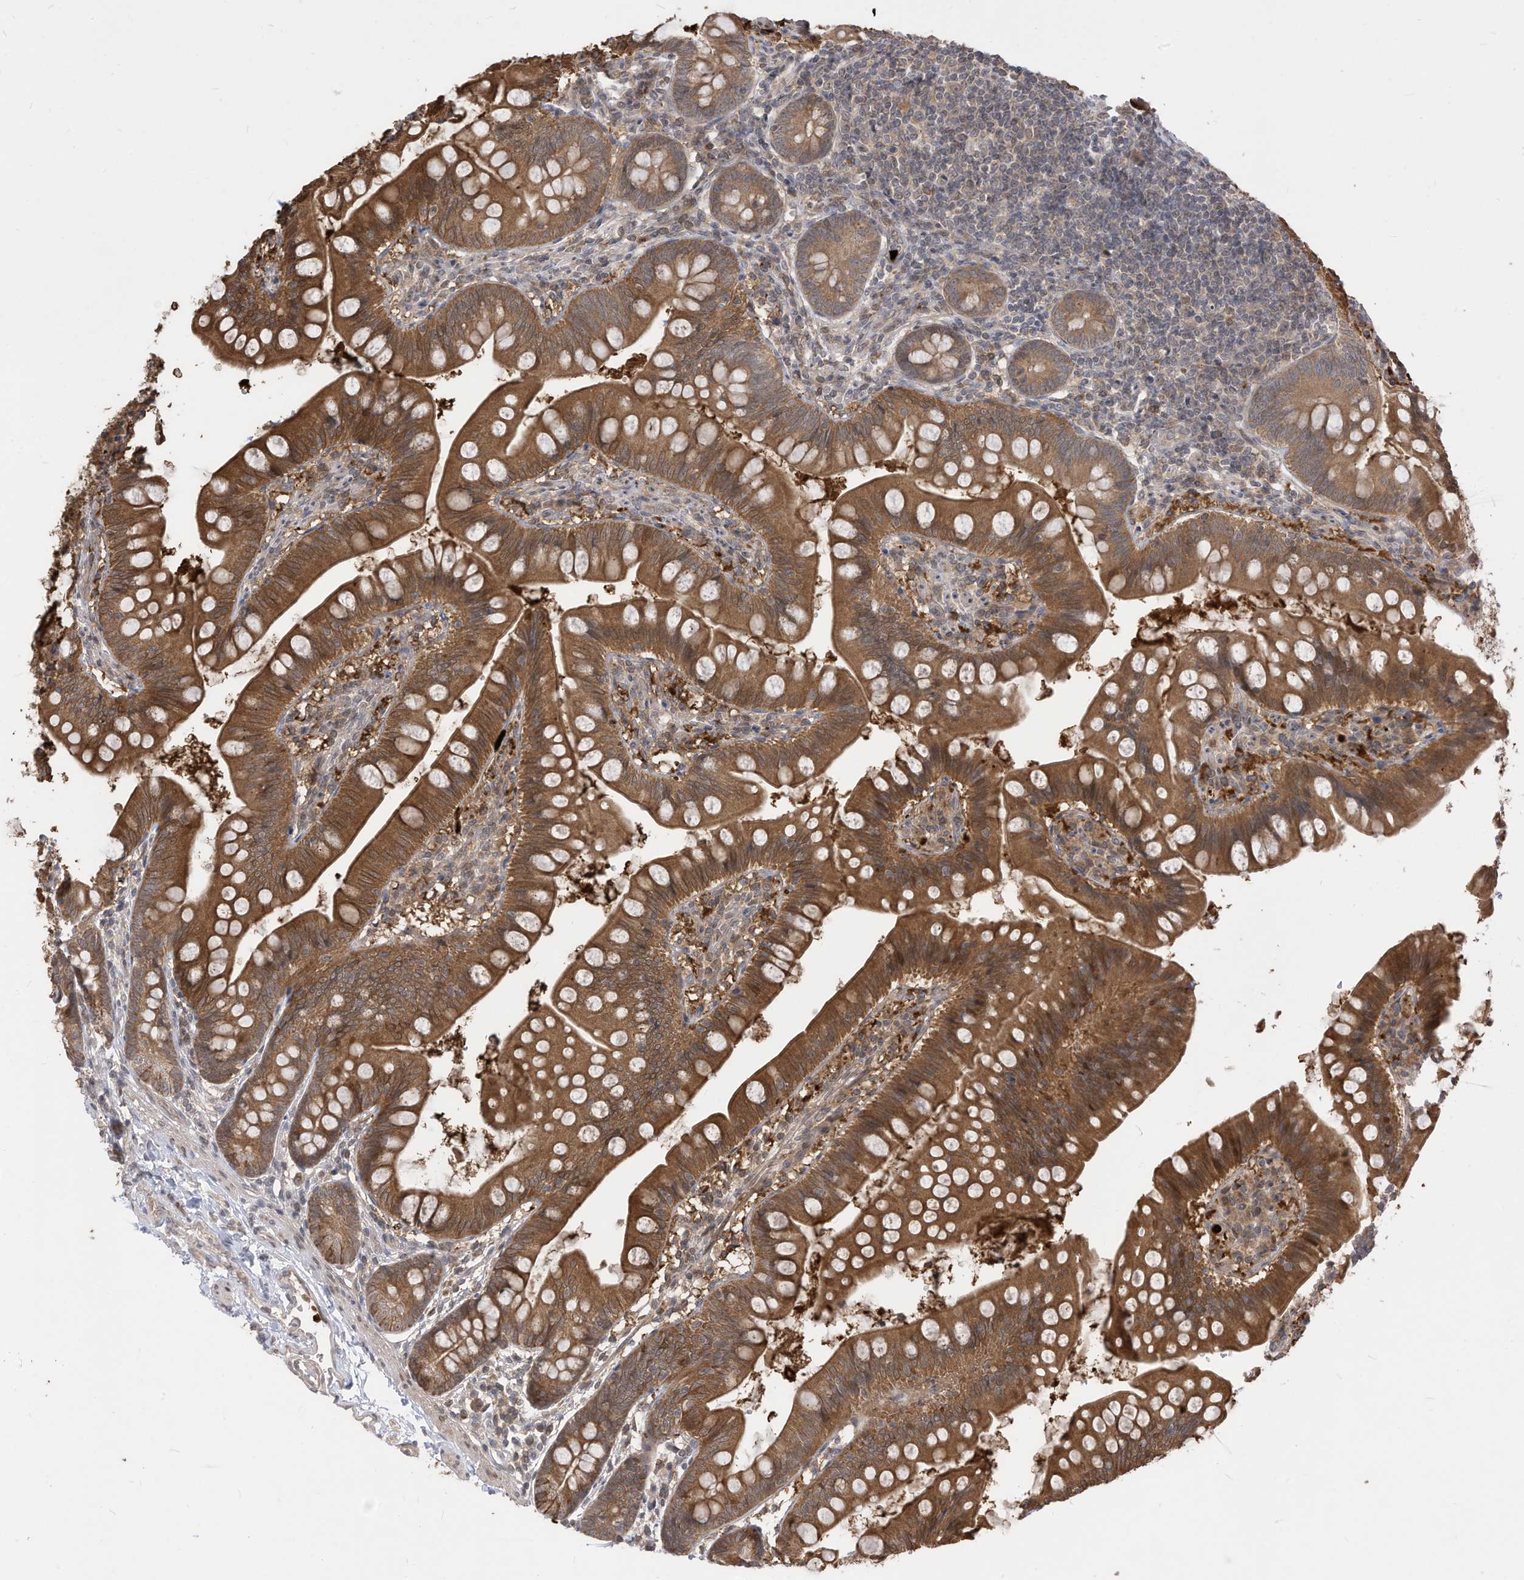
{"staining": {"intensity": "moderate", "quantity": ">75%", "location": "cytoplasmic/membranous"}, "tissue": "small intestine", "cell_type": "Glandular cells", "image_type": "normal", "snomed": [{"axis": "morphology", "description": "Normal tissue, NOS"}, {"axis": "topography", "description": "Small intestine"}], "caption": "Small intestine stained with IHC displays moderate cytoplasmic/membranous positivity in approximately >75% of glandular cells. Immunohistochemistry (ihc) stains the protein of interest in brown and the nuclei are stained blue.", "gene": "CNKSR1", "patient": {"sex": "male", "age": 7}}